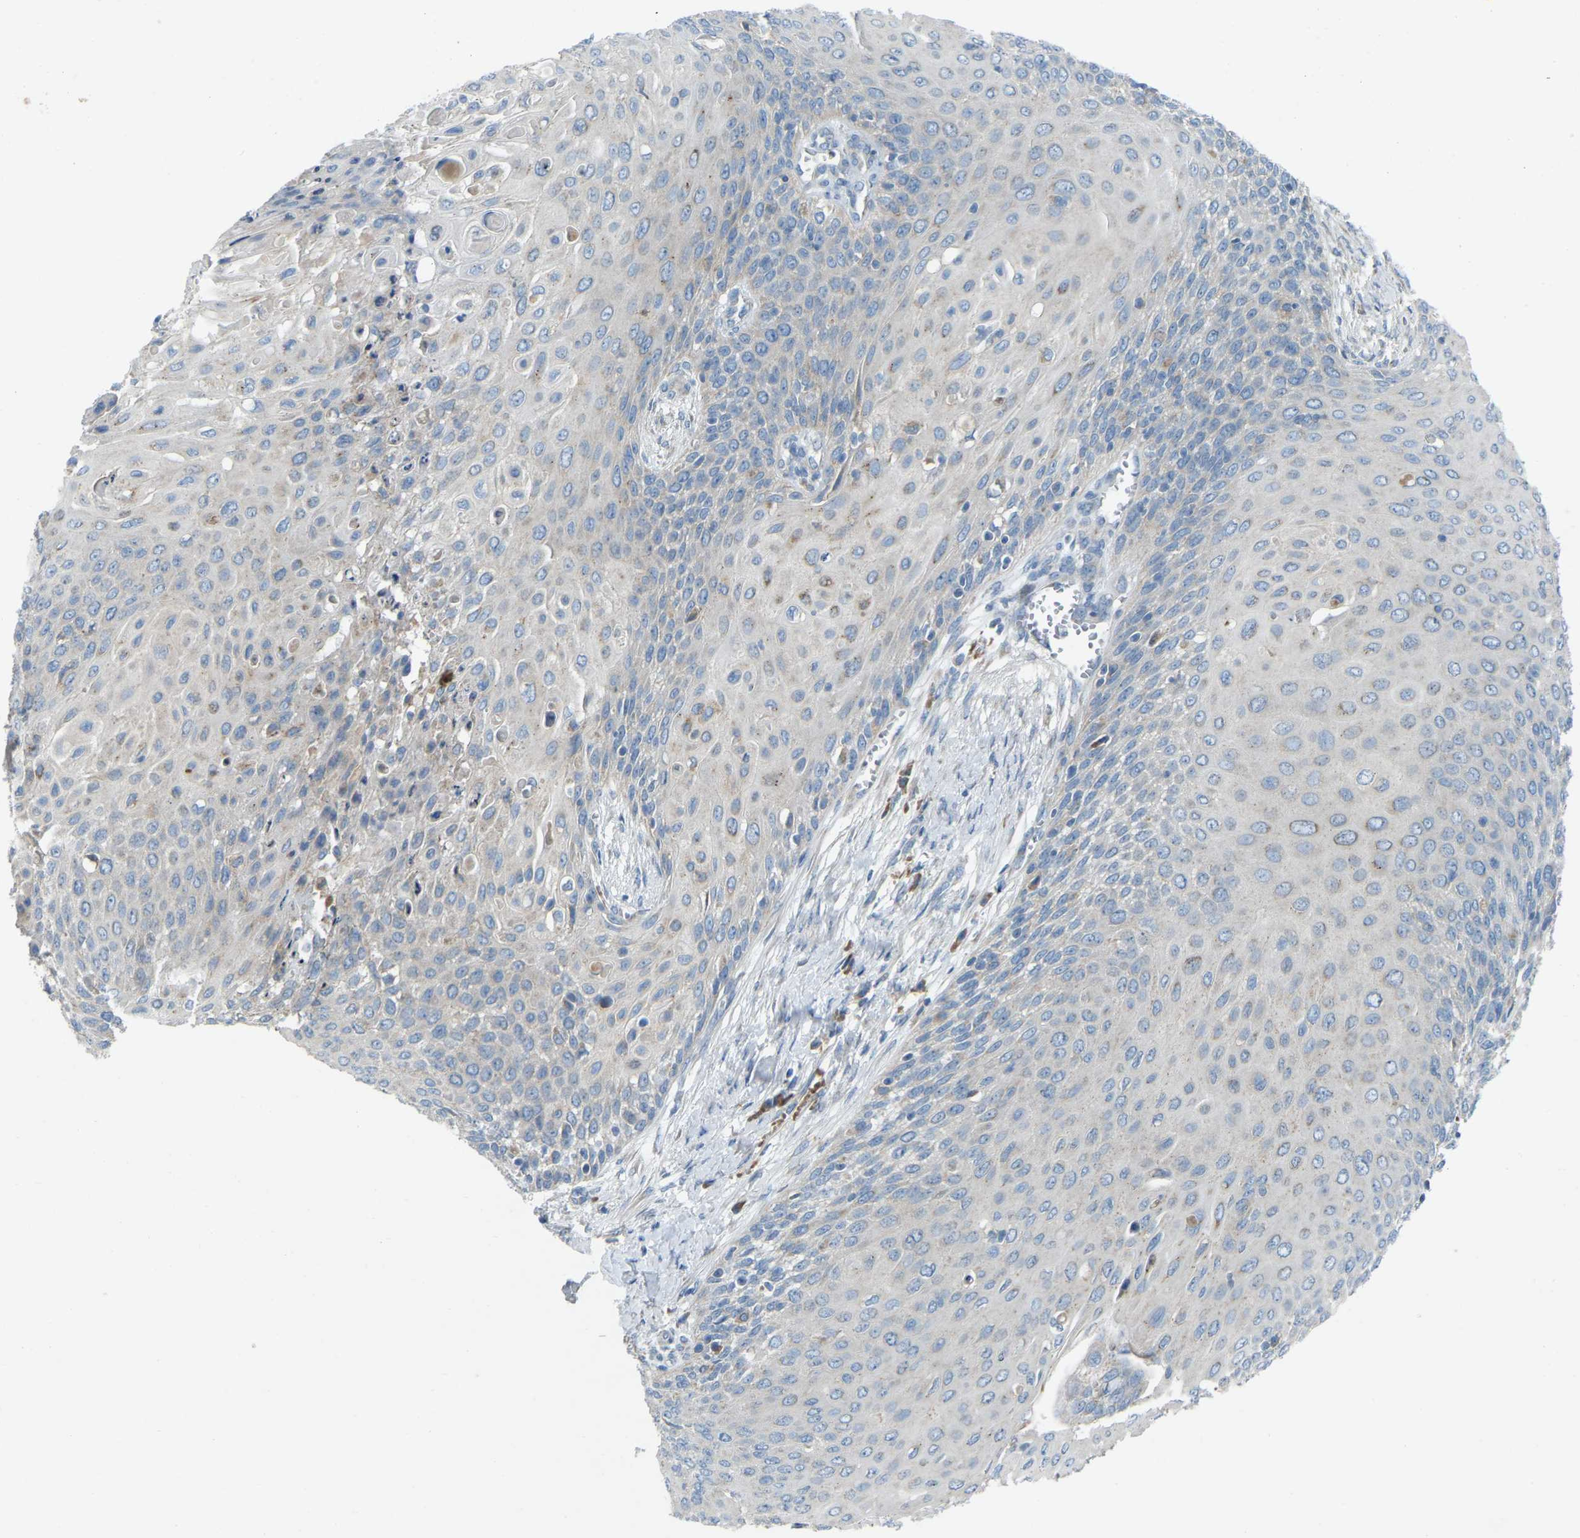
{"staining": {"intensity": "weak", "quantity": "<25%", "location": "cytoplasmic/membranous"}, "tissue": "cervical cancer", "cell_type": "Tumor cells", "image_type": "cancer", "snomed": [{"axis": "morphology", "description": "Squamous cell carcinoma, NOS"}, {"axis": "topography", "description": "Cervix"}], "caption": "Immunohistochemical staining of cervical squamous cell carcinoma demonstrates no significant expression in tumor cells.", "gene": "PARL", "patient": {"sex": "female", "age": 39}}